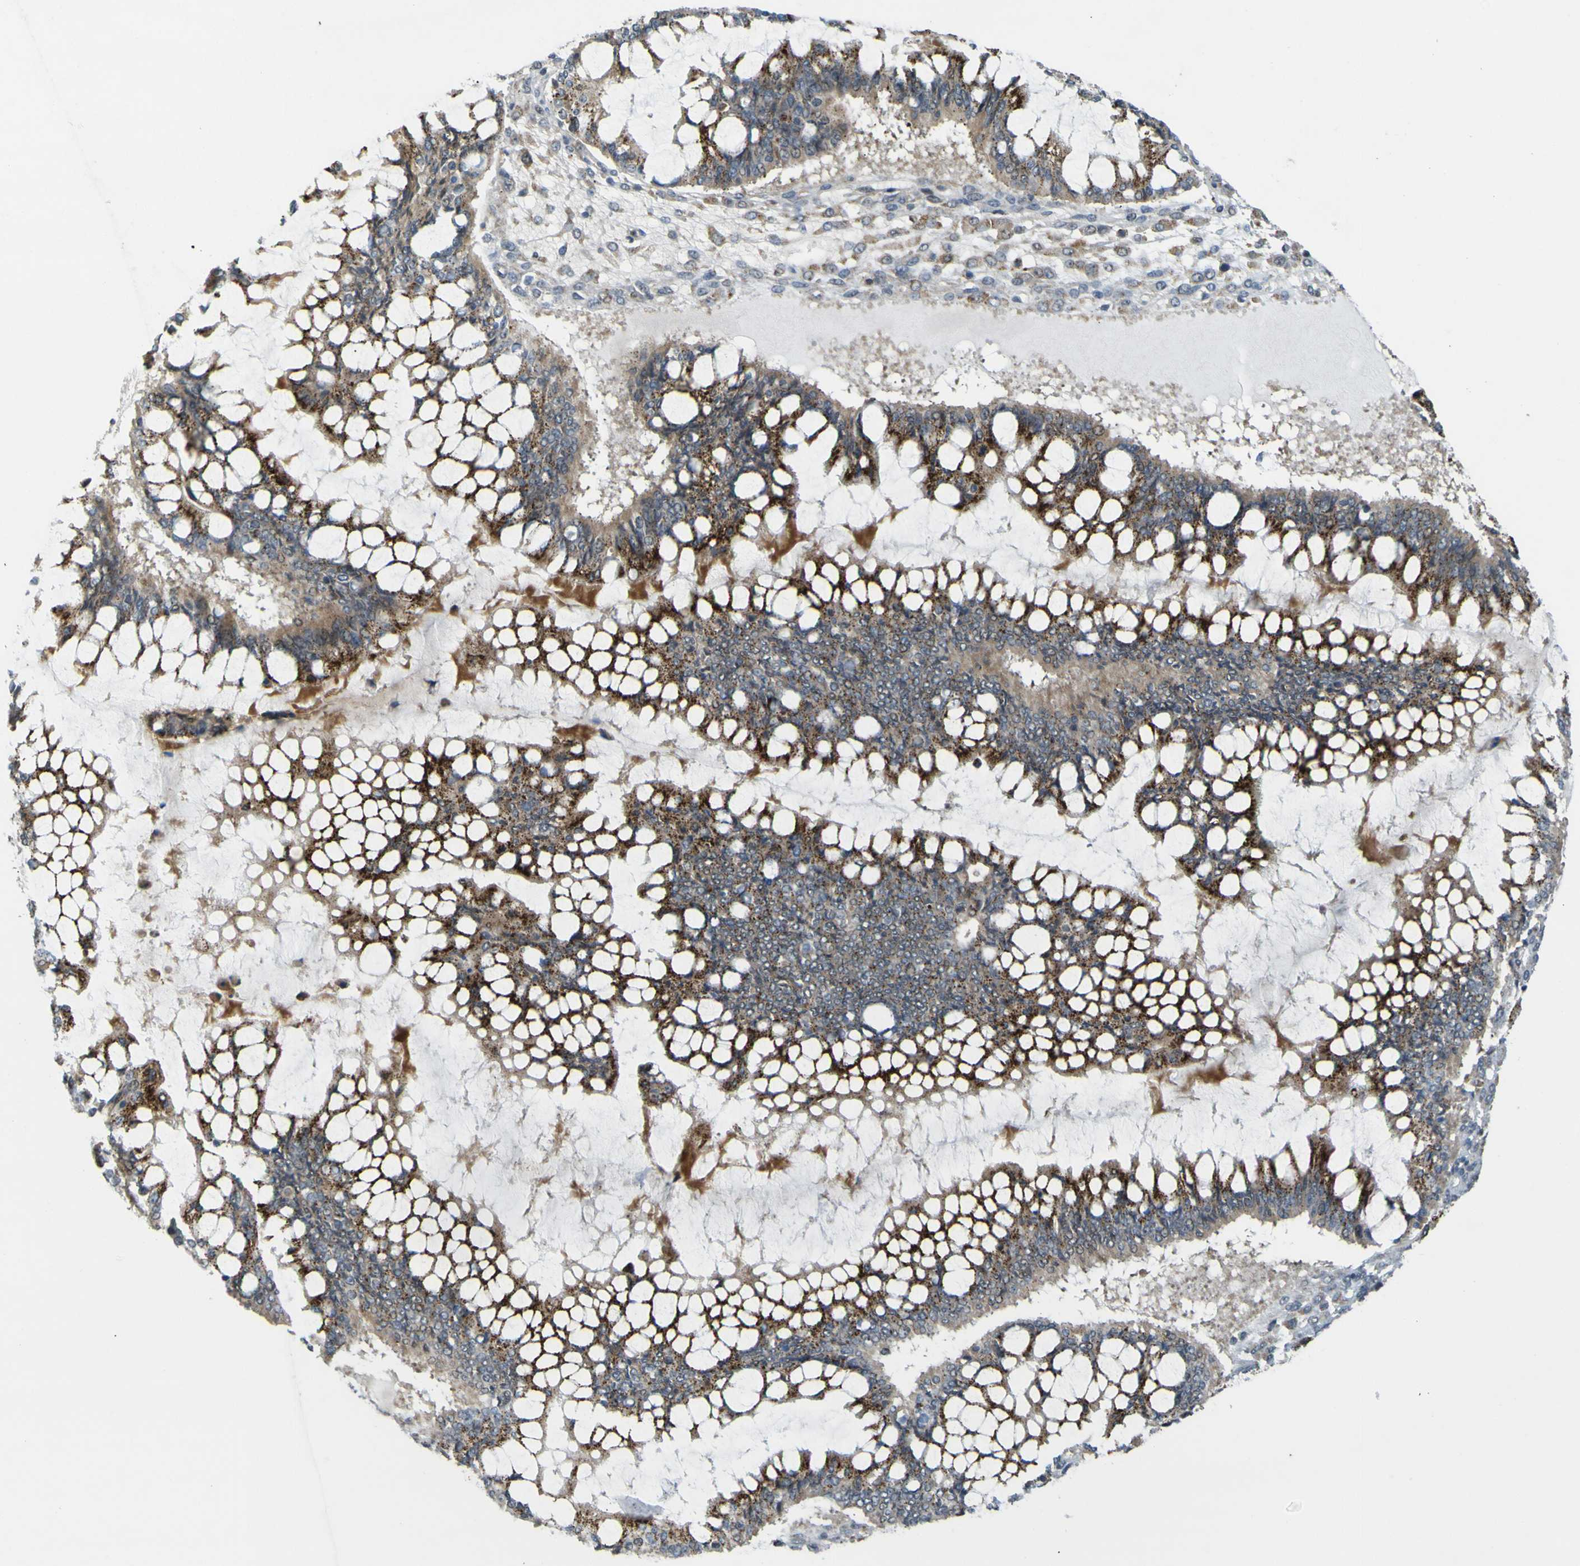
{"staining": {"intensity": "strong", "quantity": ">75%", "location": "cytoplasmic/membranous"}, "tissue": "ovarian cancer", "cell_type": "Tumor cells", "image_type": "cancer", "snomed": [{"axis": "morphology", "description": "Cystadenocarcinoma, mucinous, NOS"}, {"axis": "topography", "description": "Ovary"}], "caption": "Immunohistochemistry of ovarian cancer reveals high levels of strong cytoplasmic/membranous expression in approximately >75% of tumor cells.", "gene": "ACBD5", "patient": {"sex": "female", "age": 73}}